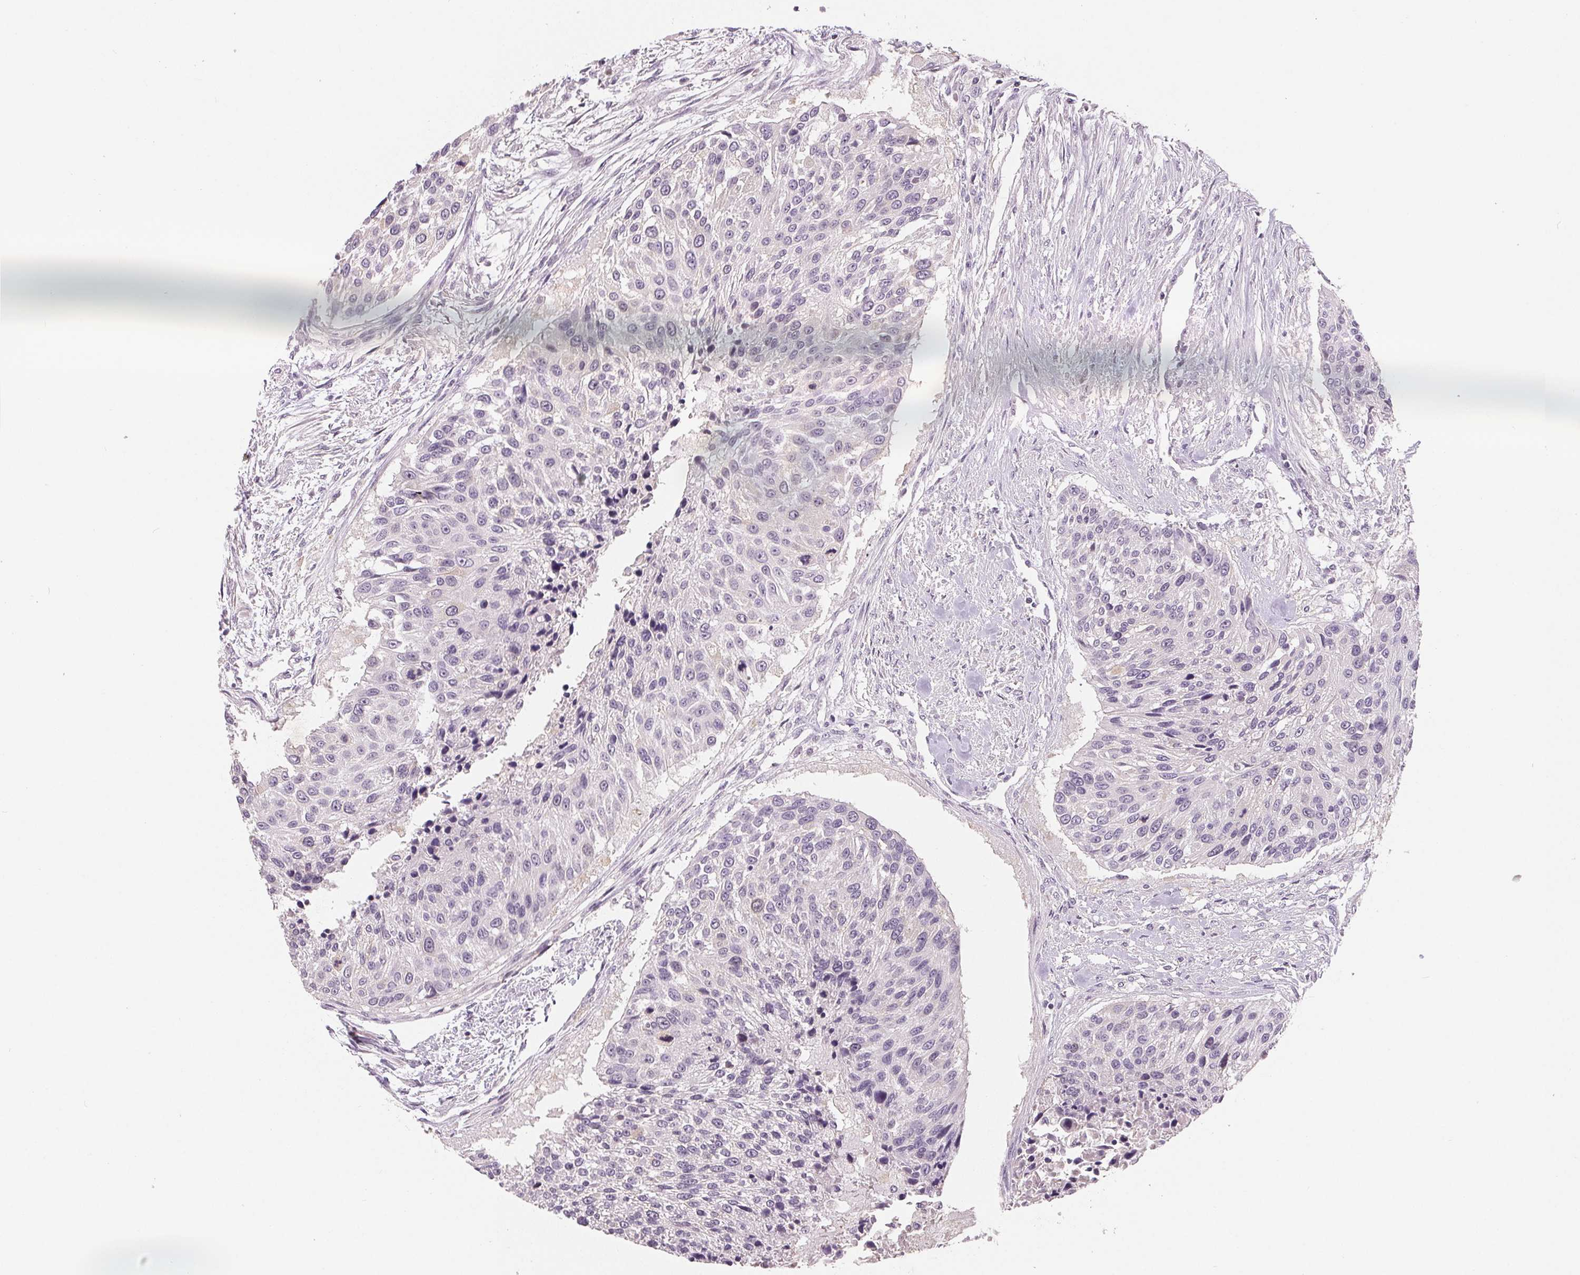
{"staining": {"intensity": "negative", "quantity": "none", "location": "none"}, "tissue": "urothelial cancer", "cell_type": "Tumor cells", "image_type": "cancer", "snomed": [{"axis": "morphology", "description": "Urothelial carcinoma, NOS"}, {"axis": "topography", "description": "Urinary bladder"}], "caption": "Micrograph shows no protein positivity in tumor cells of urothelial cancer tissue. (DAB (3,3'-diaminobenzidine) immunohistochemistry (IHC), high magnification).", "gene": "AQP8", "patient": {"sex": "male", "age": 55}}